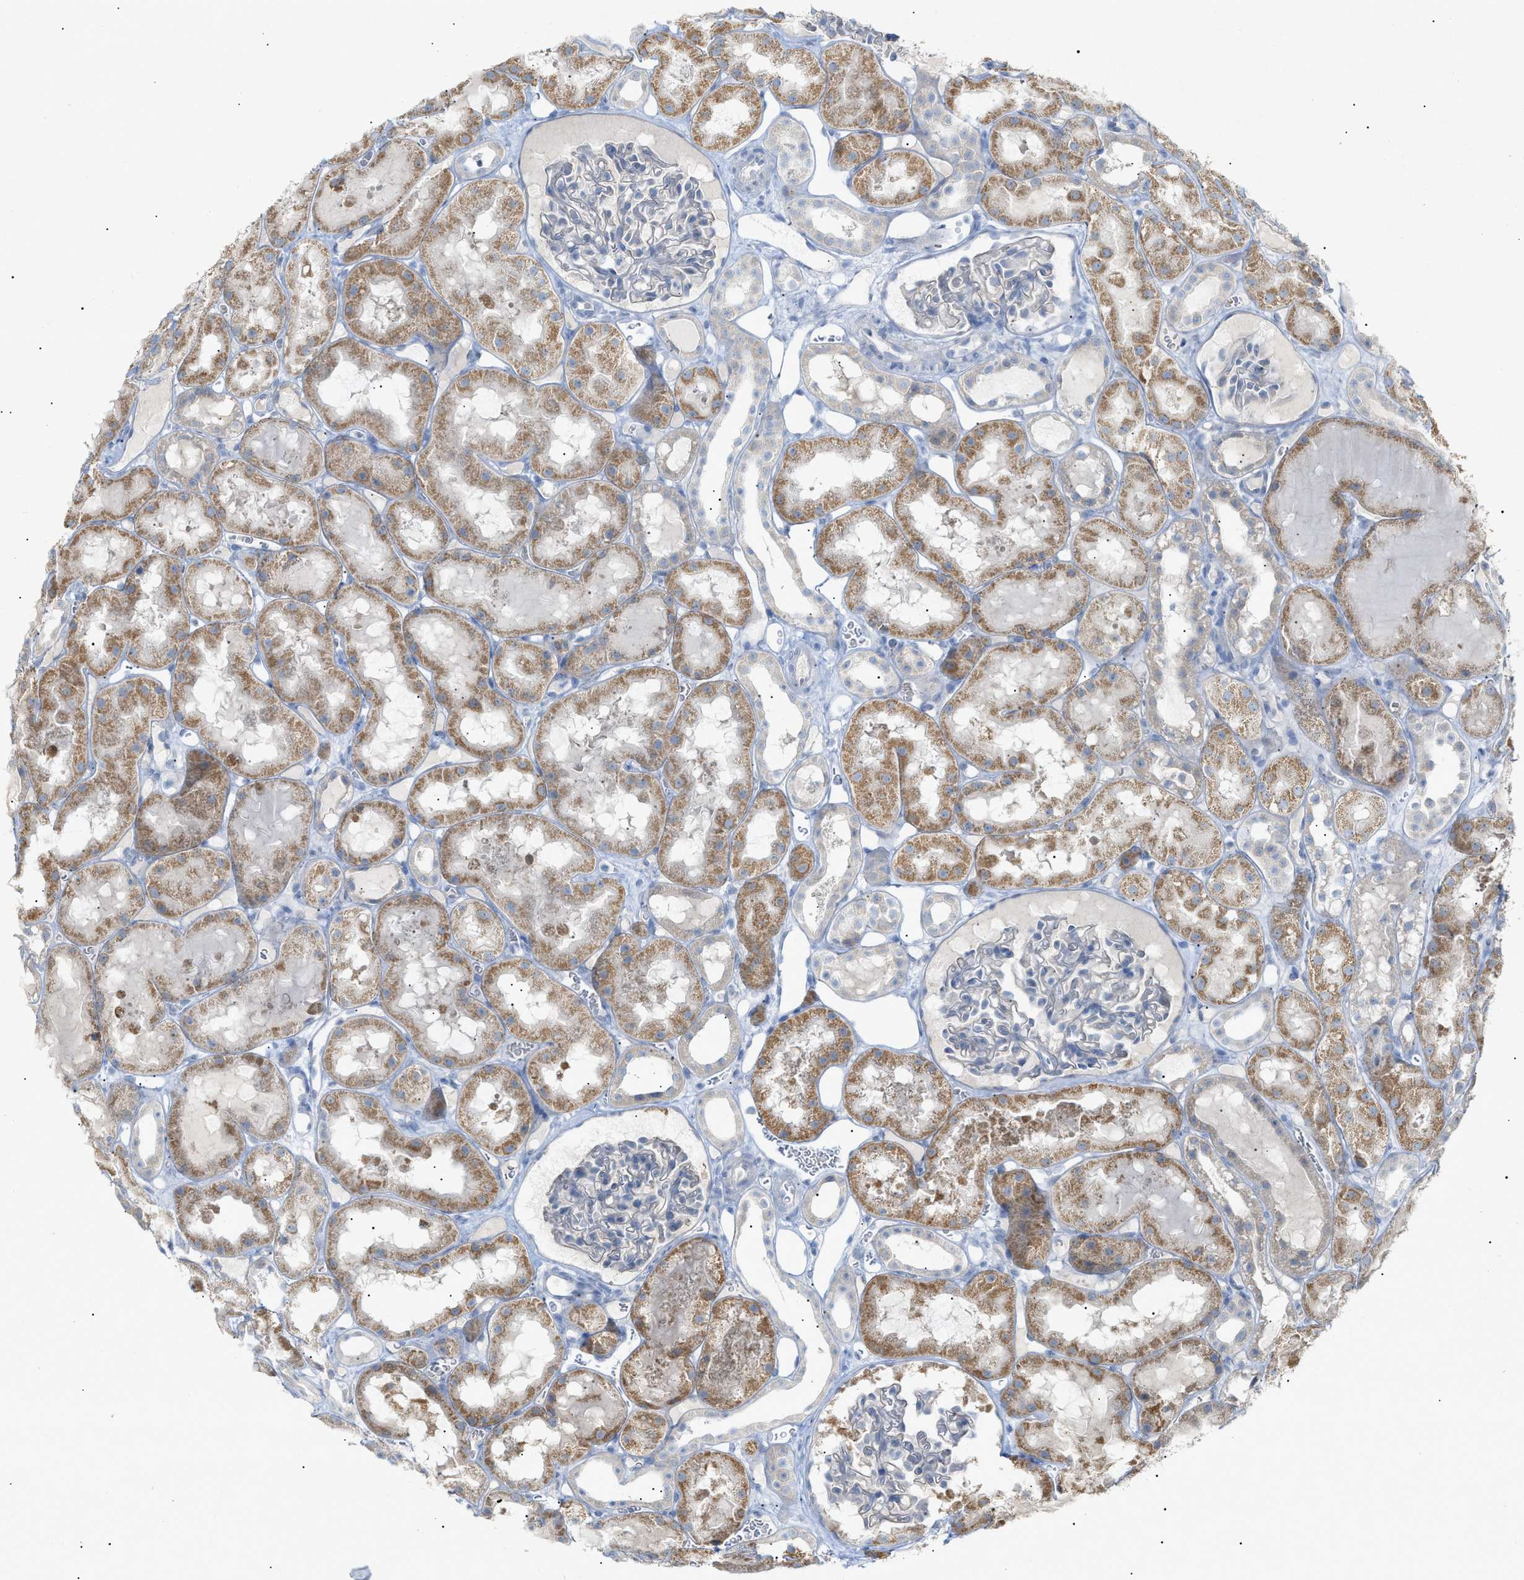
{"staining": {"intensity": "negative", "quantity": "none", "location": "none"}, "tissue": "kidney", "cell_type": "Cells in glomeruli", "image_type": "normal", "snomed": [{"axis": "morphology", "description": "Normal tissue, NOS"}, {"axis": "topography", "description": "Kidney"}, {"axis": "topography", "description": "Urinary bladder"}], "caption": "Photomicrograph shows no significant protein staining in cells in glomeruli of unremarkable kidney. (DAB (3,3'-diaminobenzidine) immunohistochemistry with hematoxylin counter stain).", "gene": "SLC25A31", "patient": {"sex": "male", "age": 16}}